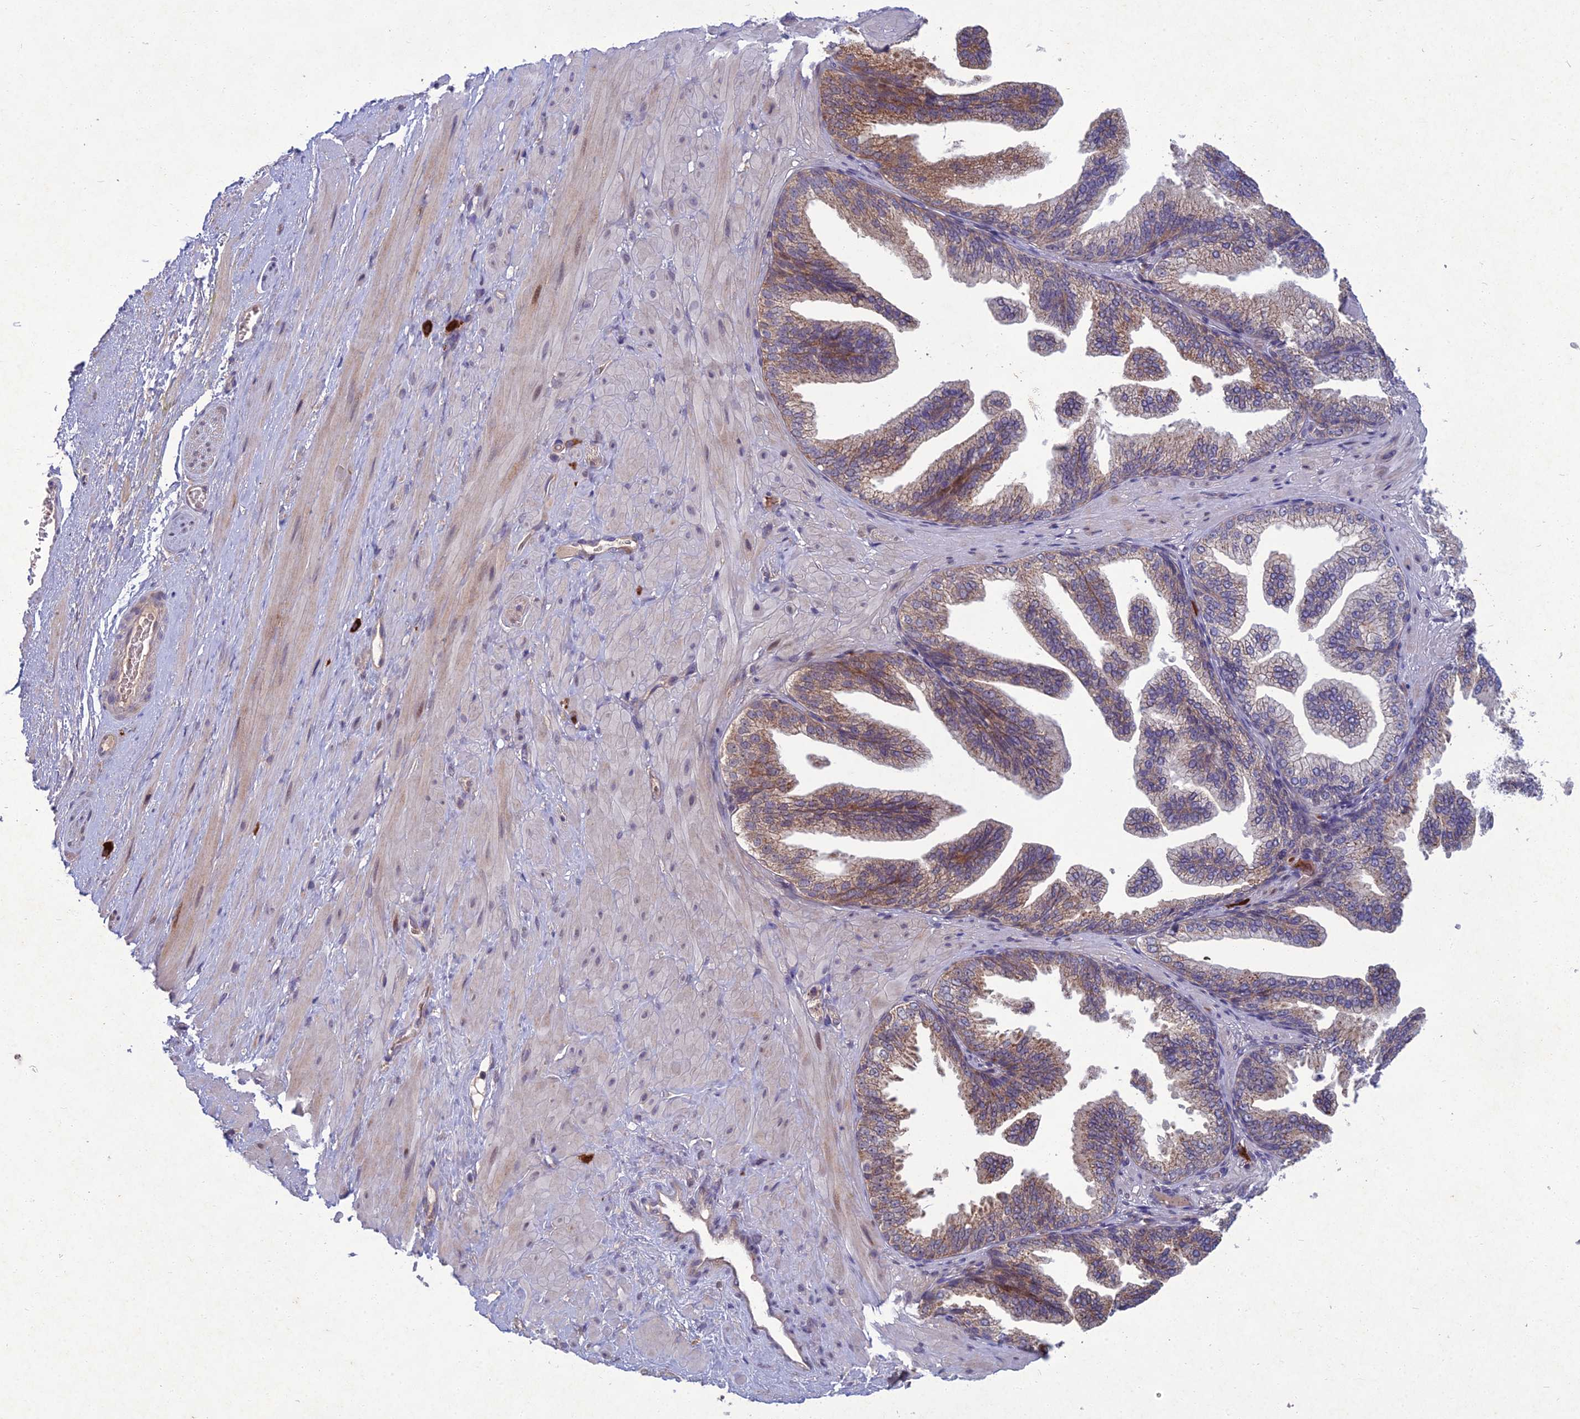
{"staining": {"intensity": "negative", "quantity": "none", "location": "none"}, "tissue": "adipose tissue", "cell_type": "Adipocytes", "image_type": "normal", "snomed": [{"axis": "morphology", "description": "Normal tissue, NOS"}, {"axis": "morphology", "description": "Adenocarcinoma, Low grade"}, {"axis": "topography", "description": "Prostate"}, {"axis": "topography", "description": "Peripheral nerve tissue"}], "caption": "Immunohistochemistry (IHC) of benign adipose tissue shows no staining in adipocytes. (Immunohistochemistry, brightfield microscopy, high magnification).", "gene": "GIPC1", "patient": {"sex": "male", "age": 63}}